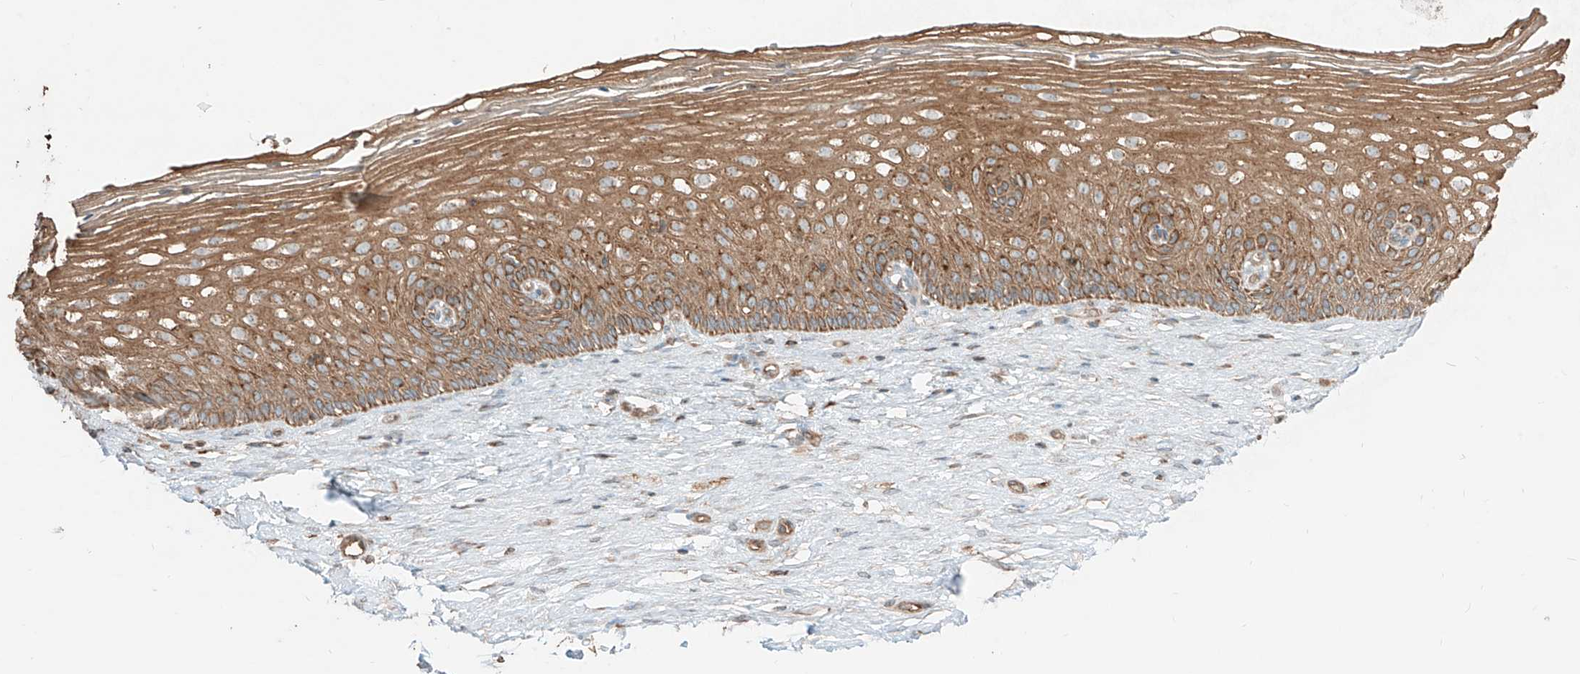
{"staining": {"intensity": "moderate", "quantity": ">75%", "location": "cytoplasmic/membranous"}, "tissue": "cervix", "cell_type": "Glandular cells", "image_type": "normal", "snomed": [{"axis": "morphology", "description": "Normal tissue, NOS"}, {"axis": "topography", "description": "Cervix"}], "caption": "Glandular cells demonstrate moderate cytoplasmic/membranous positivity in approximately >75% of cells in benign cervix.", "gene": "CCDC115", "patient": {"sex": "female", "age": 33}}